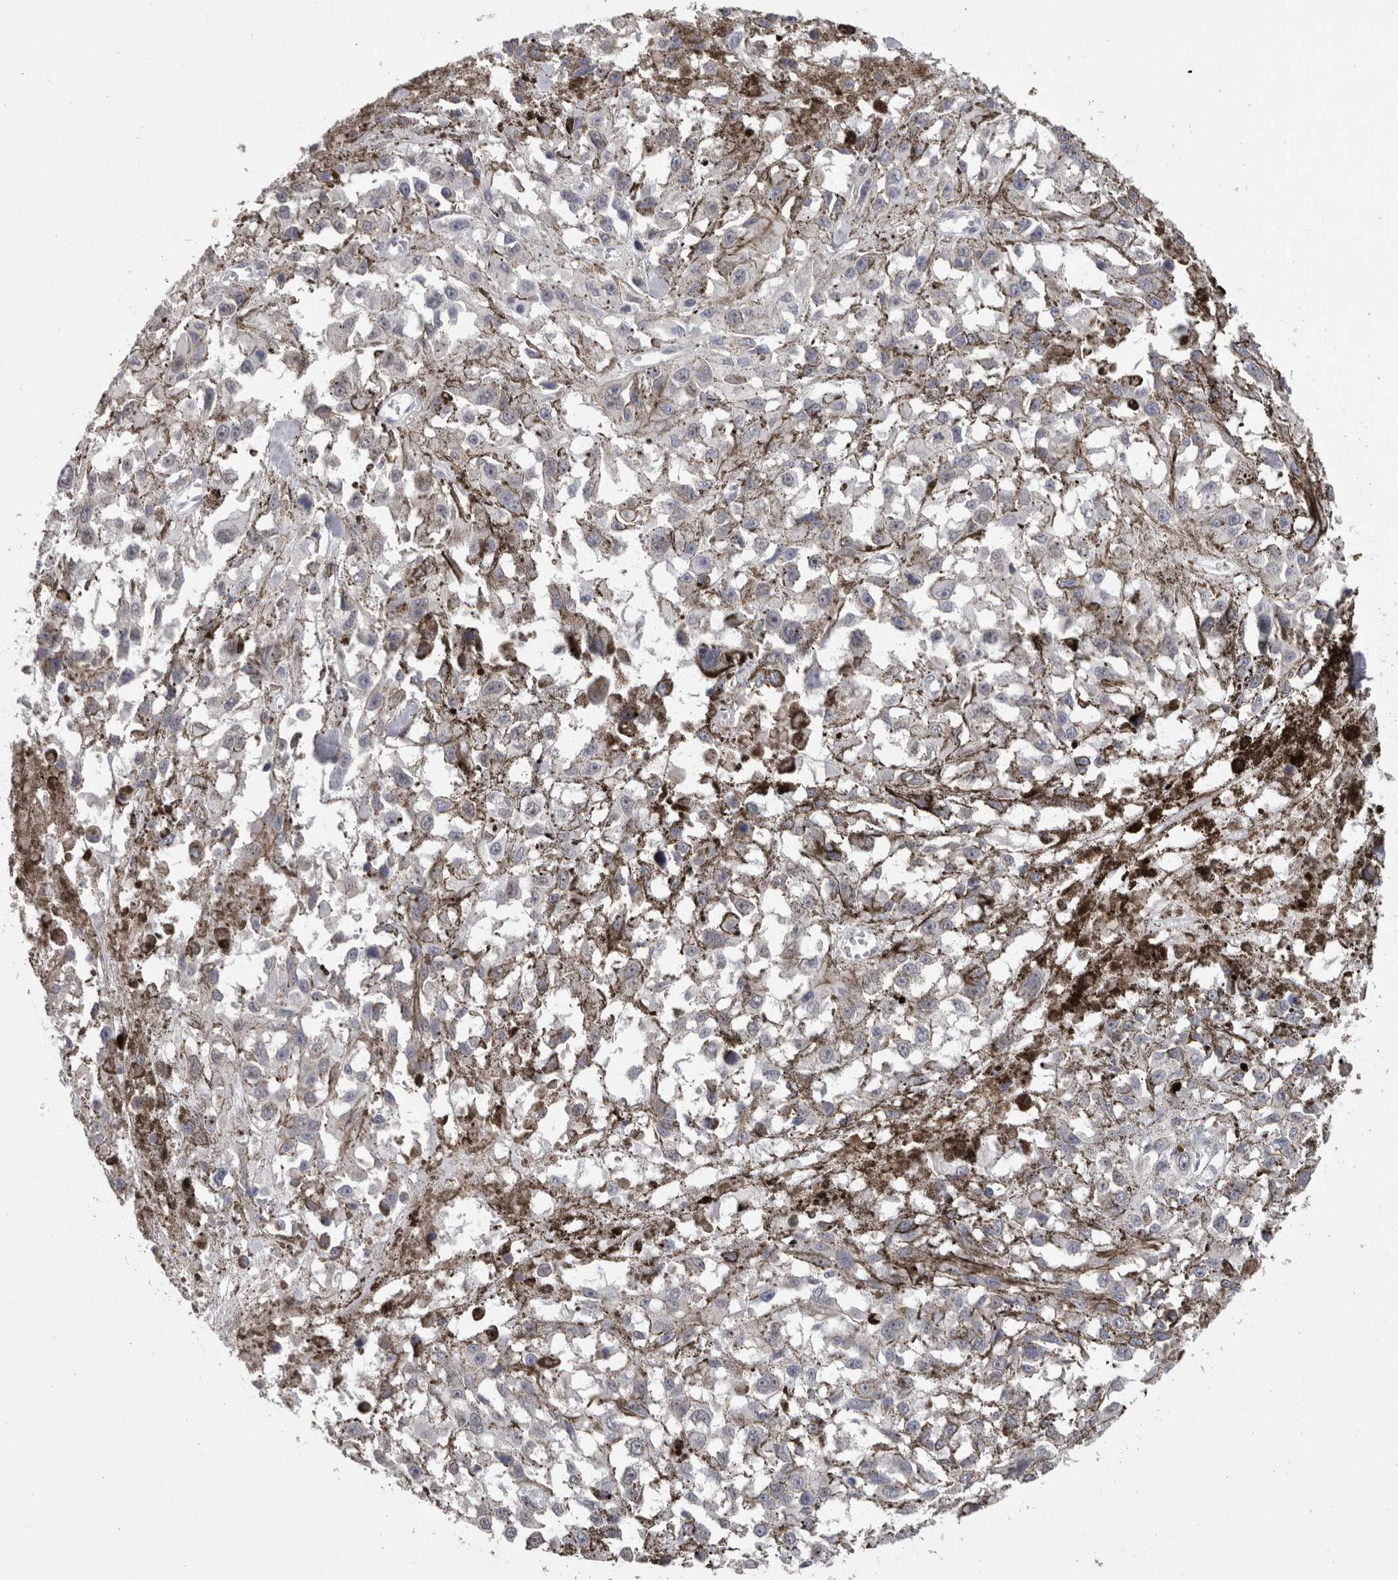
{"staining": {"intensity": "negative", "quantity": "none", "location": "none"}, "tissue": "melanoma", "cell_type": "Tumor cells", "image_type": "cancer", "snomed": [{"axis": "morphology", "description": "Malignant melanoma, Metastatic site"}, {"axis": "topography", "description": "Lymph node"}], "caption": "A high-resolution photomicrograph shows immunohistochemistry (IHC) staining of melanoma, which demonstrates no significant positivity in tumor cells.", "gene": "DDX17", "patient": {"sex": "male", "age": 59}}